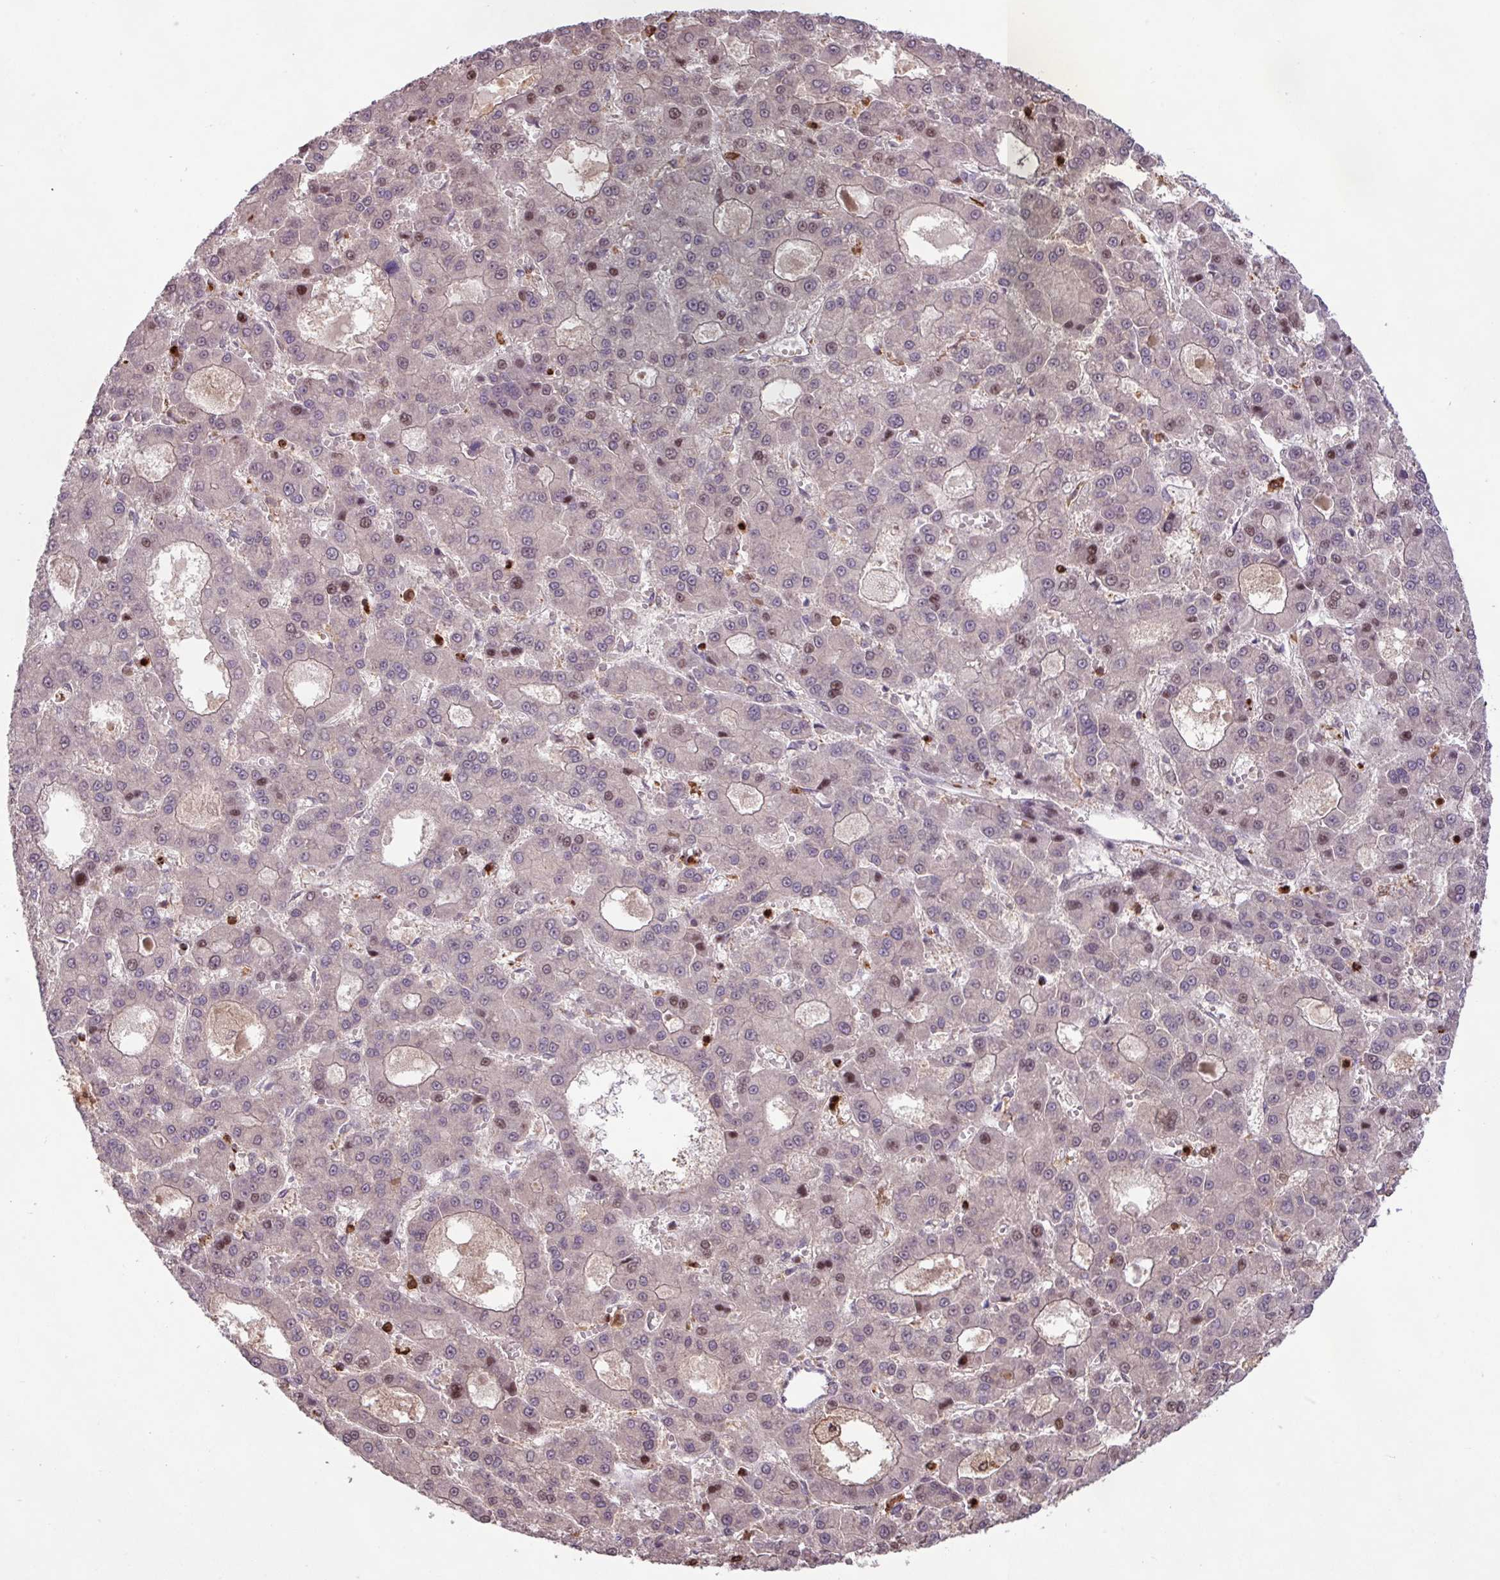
{"staining": {"intensity": "moderate", "quantity": "<25%", "location": "nuclear"}, "tissue": "liver cancer", "cell_type": "Tumor cells", "image_type": "cancer", "snomed": [{"axis": "morphology", "description": "Carcinoma, Hepatocellular, NOS"}, {"axis": "topography", "description": "Liver"}], "caption": "A micrograph of human liver hepatocellular carcinoma stained for a protein demonstrates moderate nuclear brown staining in tumor cells.", "gene": "GON7", "patient": {"sex": "male", "age": 70}}